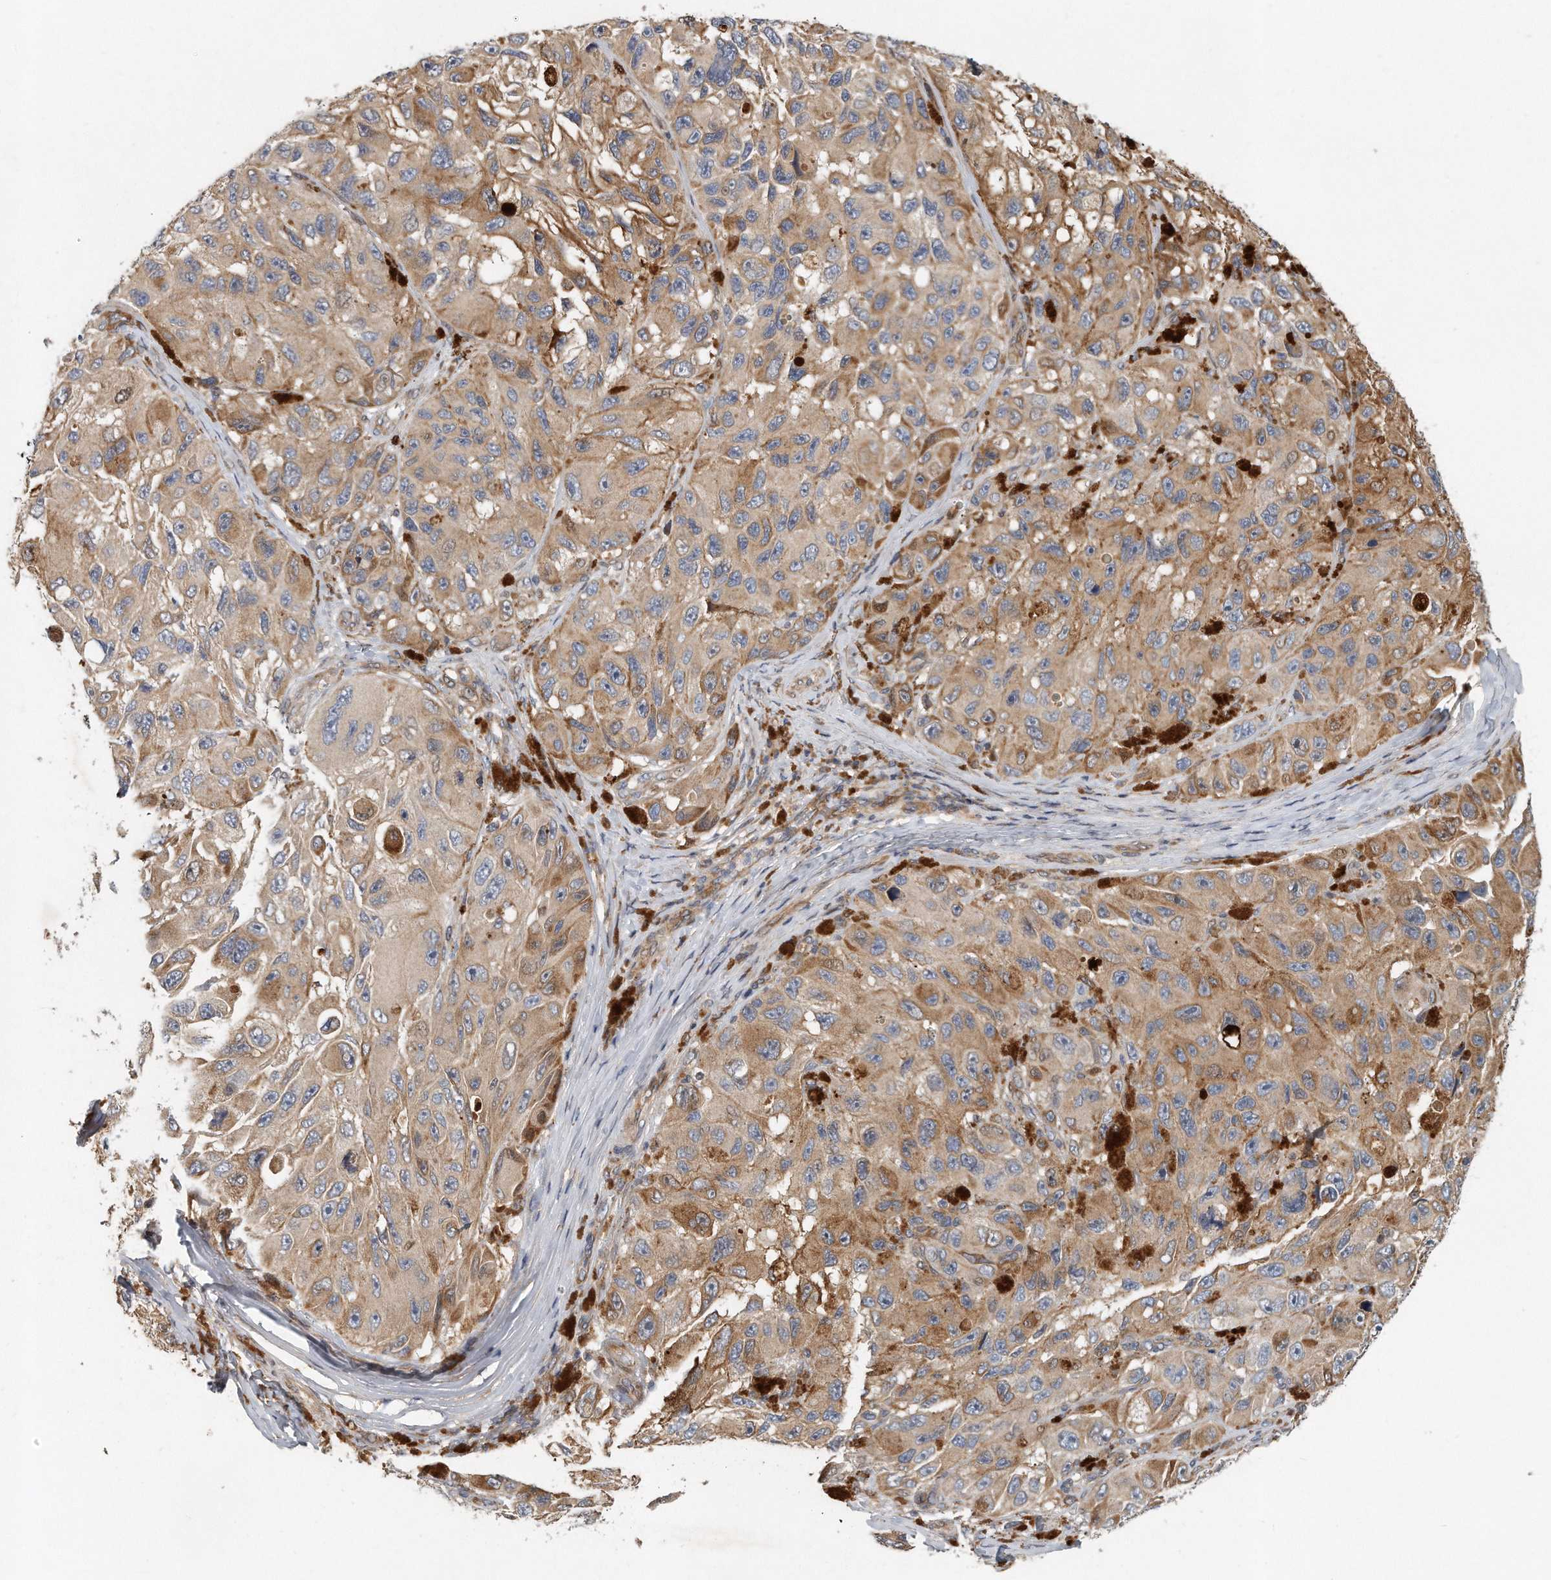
{"staining": {"intensity": "moderate", "quantity": "25%-75%", "location": "cytoplasmic/membranous"}, "tissue": "melanoma", "cell_type": "Tumor cells", "image_type": "cancer", "snomed": [{"axis": "morphology", "description": "Malignant melanoma, NOS"}, {"axis": "topography", "description": "Skin"}], "caption": "Protein staining reveals moderate cytoplasmic/membranous staining in approximately 25%-75% of tumor cells in malignant melanoma.", "gene": "PCDH8", "patient": {"sex": "female", "age": 73}}